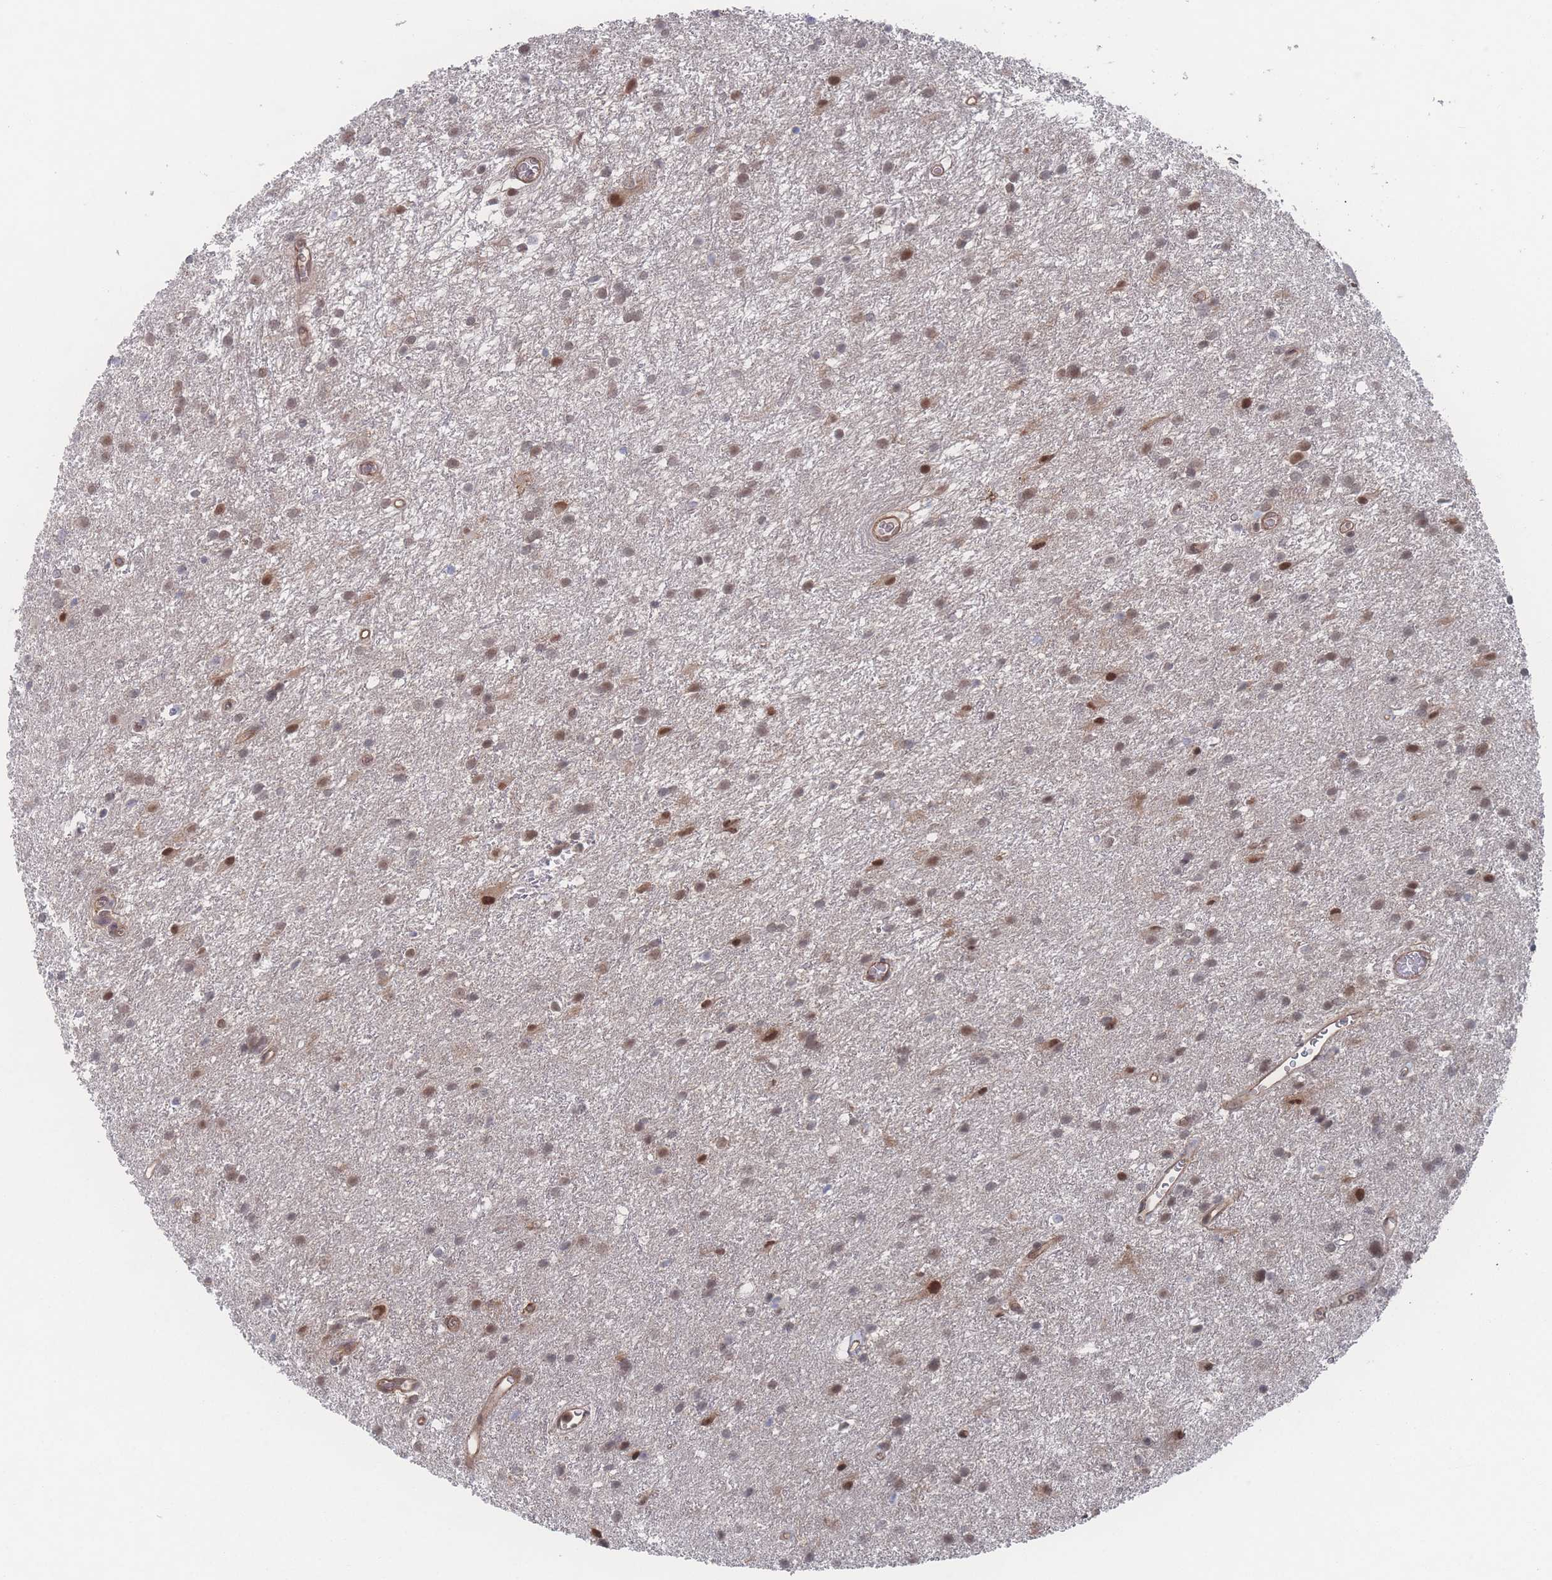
{"staining": {"intensity": "moderate", "quantity": ">75%", "location": "nuclear"}, "tissue": "glioma", "cell_type": "Tumor cells", "image_type": "cancer", "snomed": [{"axis": "morphology", "description": "Glioma, malignant, High grade"}, {"axis": "topography", "description": "Brain"}], "caption": "Glioma stained for a protein (brown) reveals moderate nuclear positive positivity in approximately >75% of tumor cells.", "gene": "PSMA1", "patient": {"sex": "female", "age": 50}}